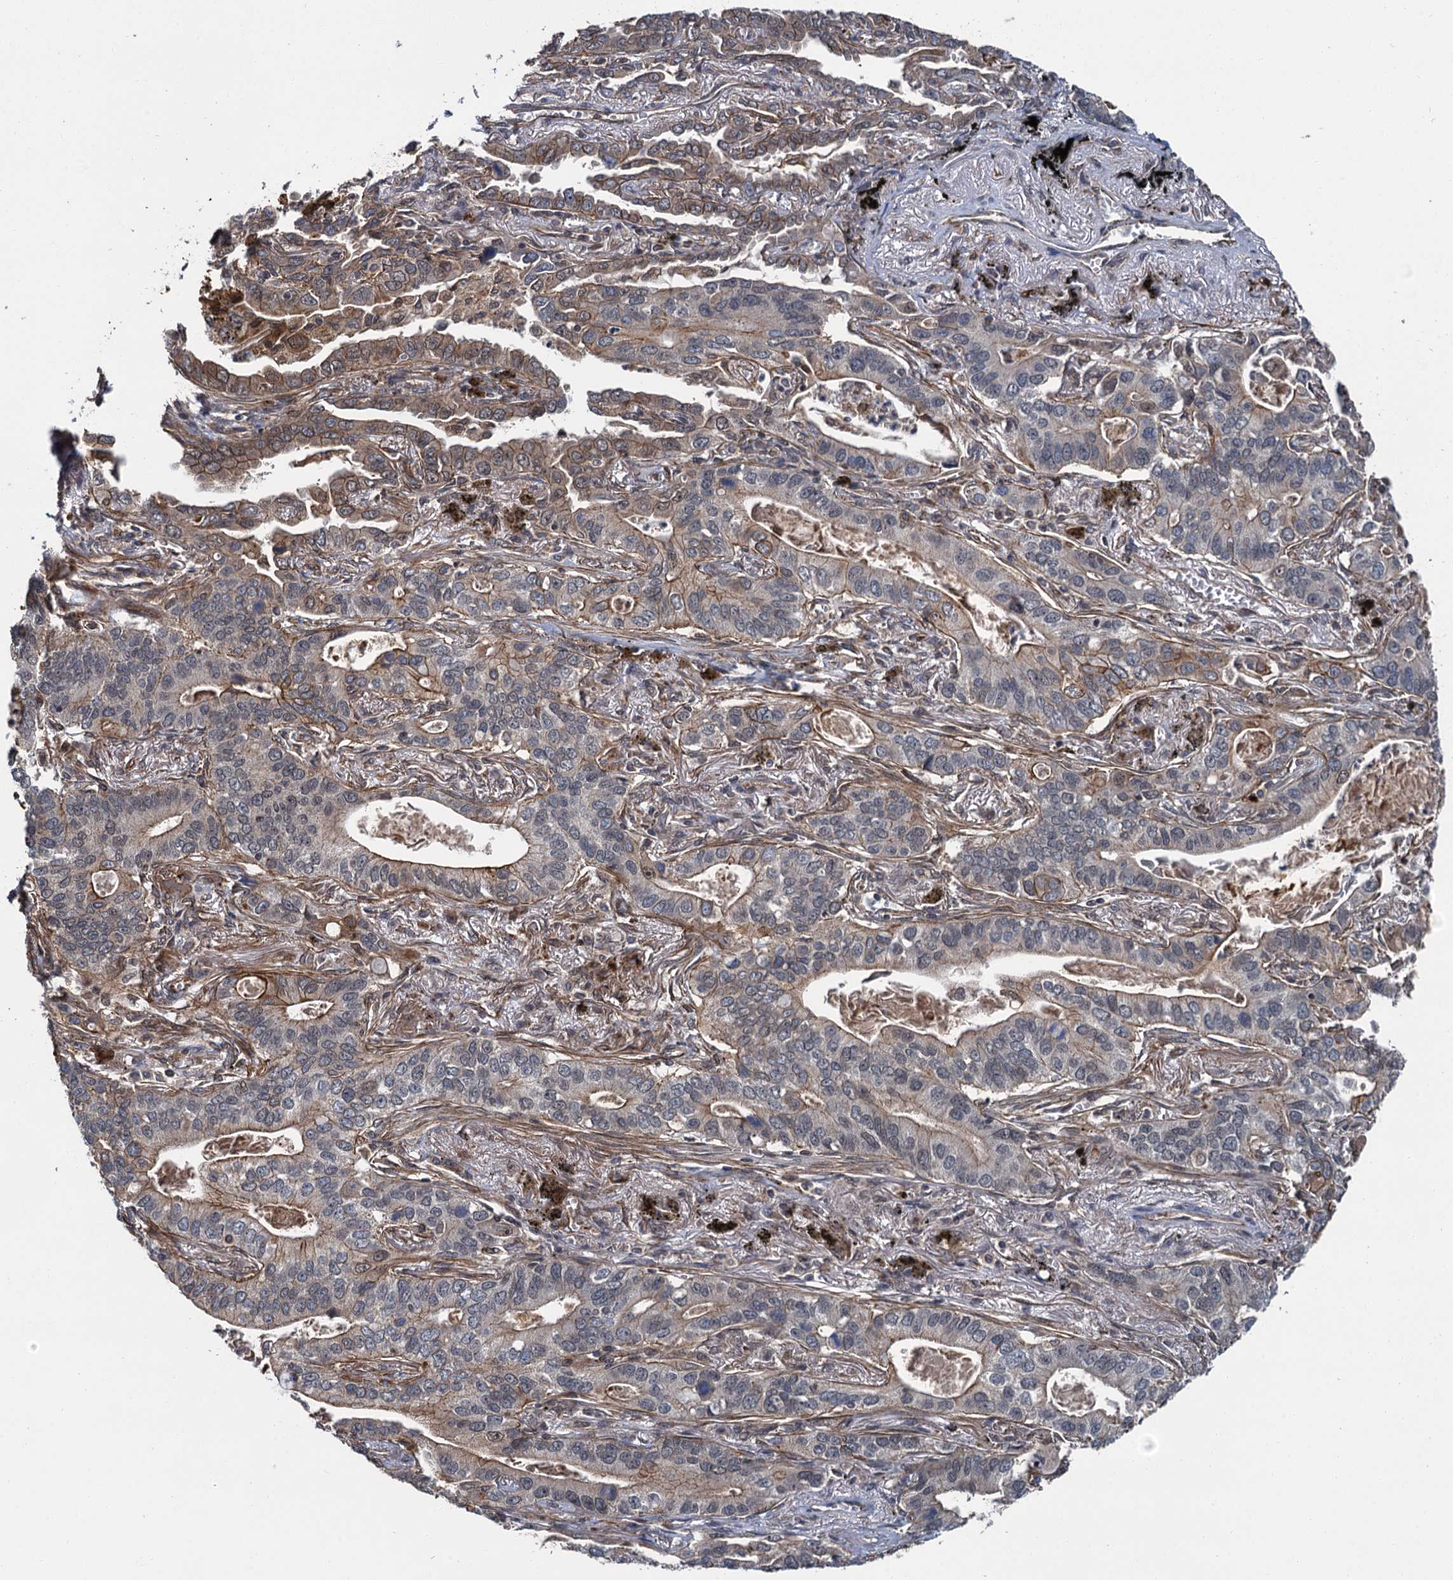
{"staining": {"intensity": "moderate", "quantity": "25%-75%", "location": "cytoplasmic/membranous"}, "tissue": "lung cancer", "cell_type": "Tumor cells", "image_type": "cancer", "snomed": [{"axis": "morphology", "description": "Adenocarcinoma, NOS"}, {"axis": "topography", "description": "Lung"}], "caption": "Human adenocarcinoma (lung) stained with a brown dye shows moderate cytoplasmic/membranous positive expression in about 25%-75% of tumor cells.", "gene": "ZFYVE19", "patient": {"sex": "male", "age": 67}}